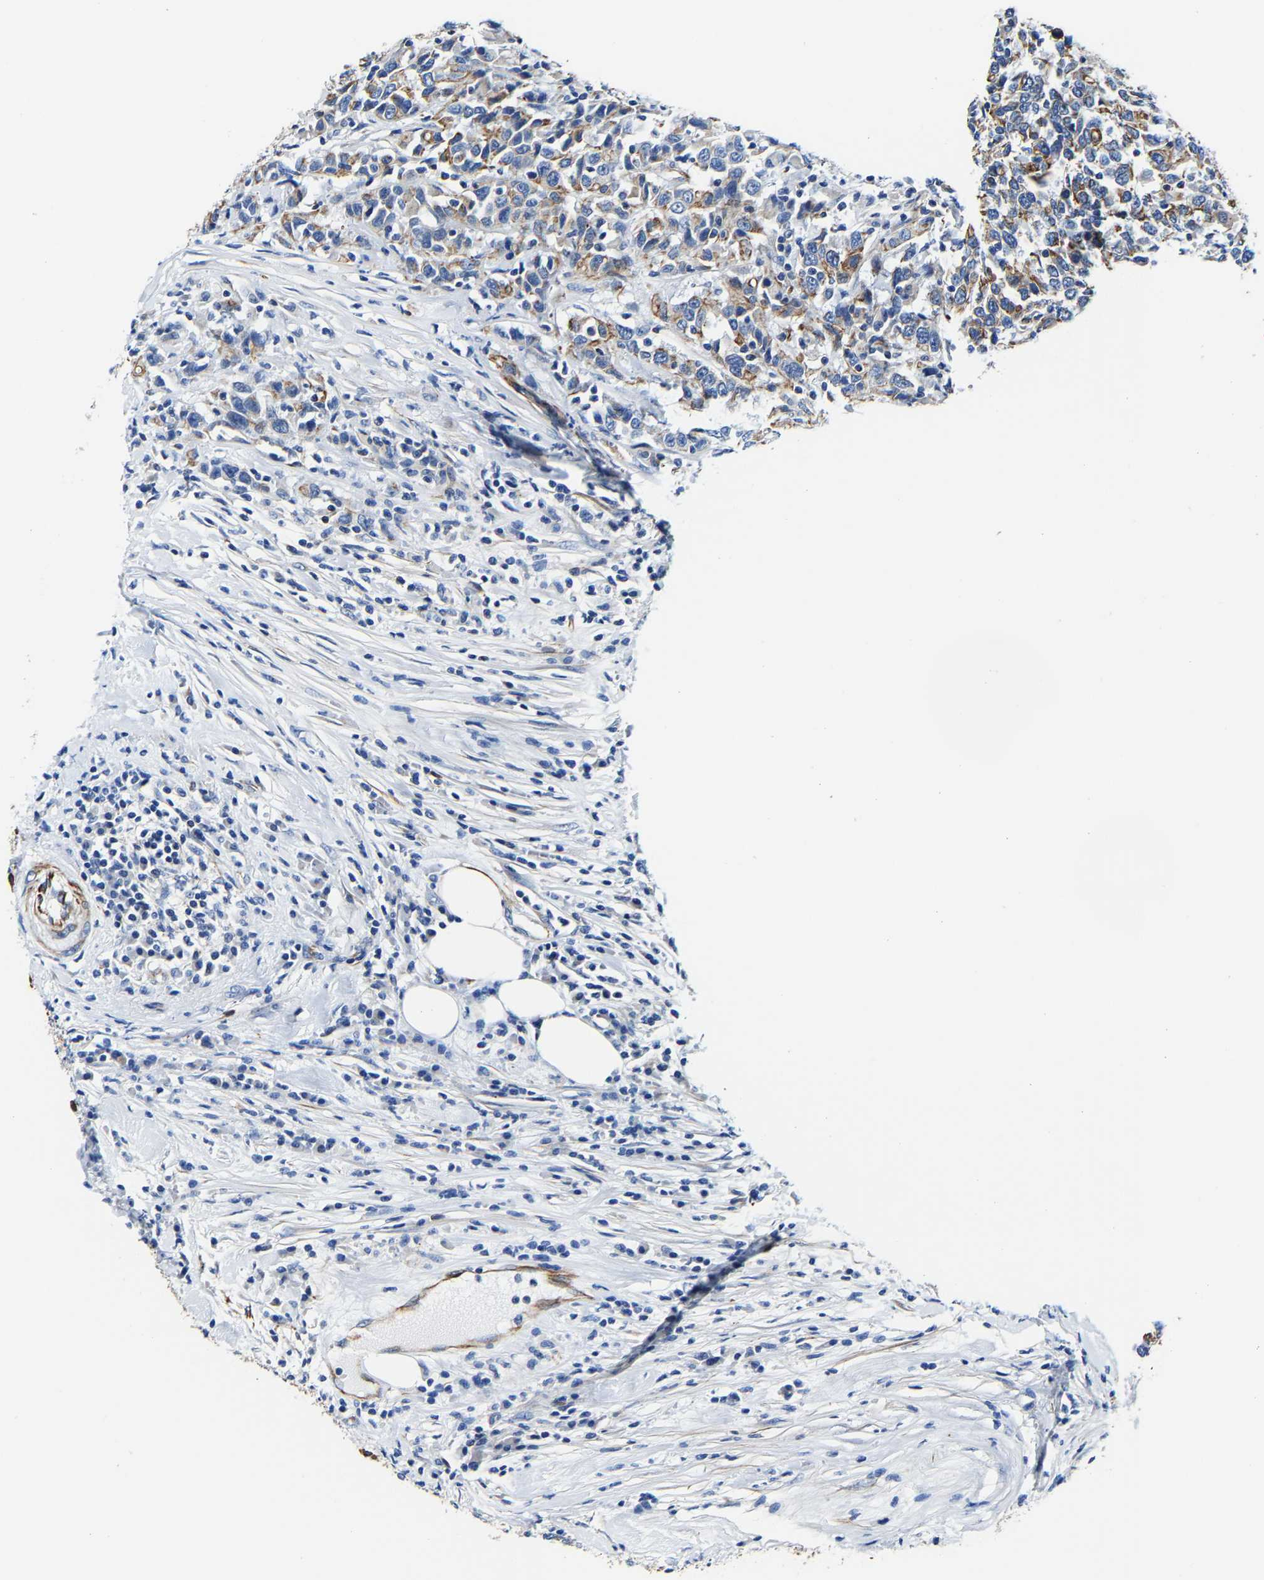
{"staining": {"intensity": "moderate", "quantity": "25%-75%", "location": "cytoplasmic/membranous"}, "tissue": "urothelial cancer", "cell_type": "Tumor cells", "image_type": "cancer", "snomed": [{"axis": "morphology", "description": "Urothelial carcinoma, High grade"}, {"axis": "topography", "description": "Urinary bladder"}], "caption": "The immunohistochemical stain shows moderate cytoplasmic/membranous positivity in tumor cells of urothelial cancer tissue.", "gene": "MMEL1", "patient": {"sex": "male", "age": 61}}